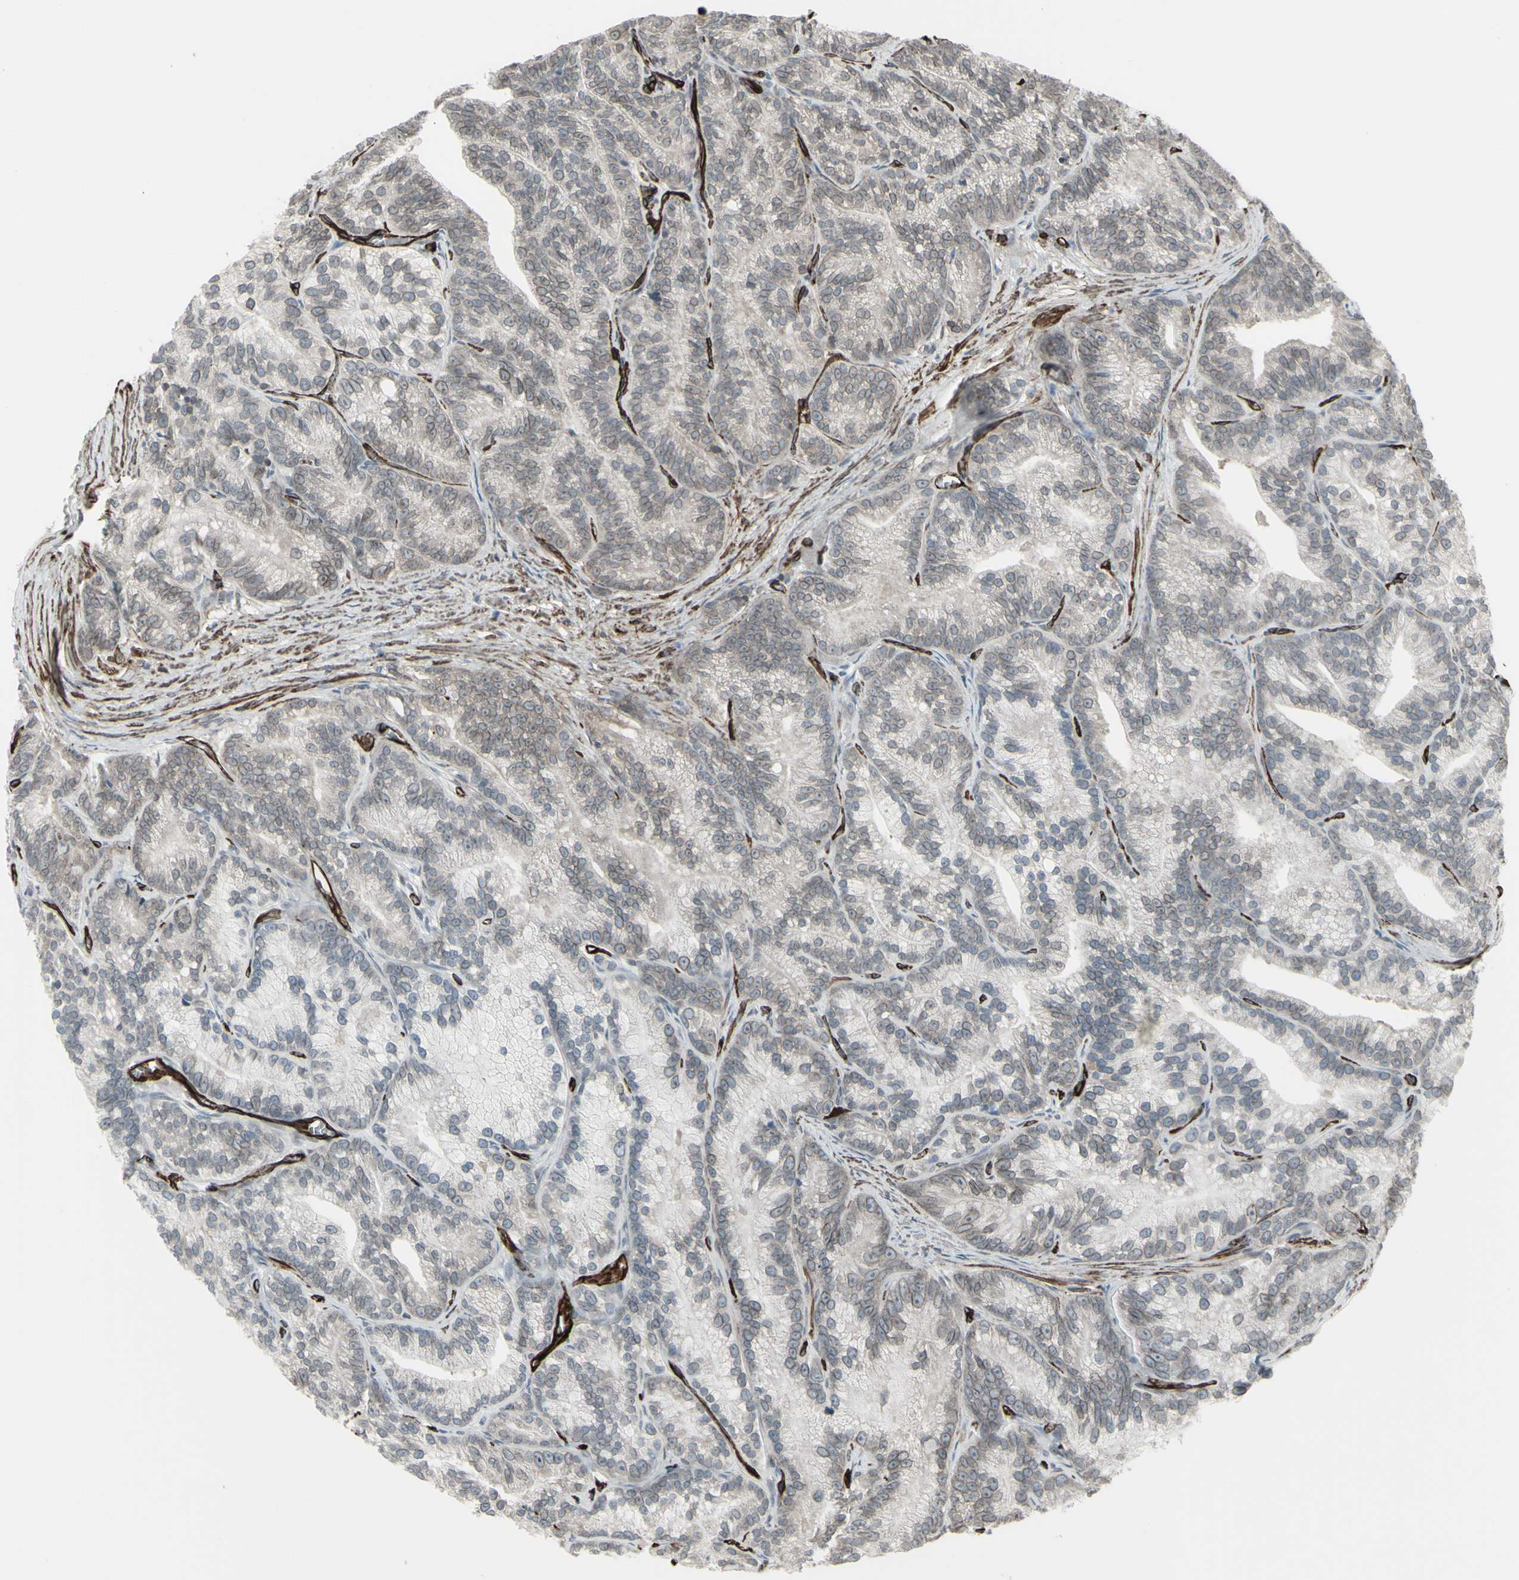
{"staining": {"intensity": "weak", "quantity": "25%-75%", "location": "cytoplasmic/membranous,nuclear"}, "tissue": "prostate cancer", "cell_type": "Tumor cells", "image_type": "cancer", "snomed": [{"axis": "morphology", "description": "Adenocarcinoma, Low grade"}, {"axis": "topography", "description": "Prostate"}], "caption": "Protein staining shows weak cytoplasmic/membranous and nuclear expression in about 25%-75% of tumor cells in prostate cancer (low-grade adenocarcinoma). Immunohistochemistry (ihc) stains the protein of interest in brown and the nuclei are stained blue.", "gene": "DTX3L", "patient": {"sex": "male", "age": 89}}